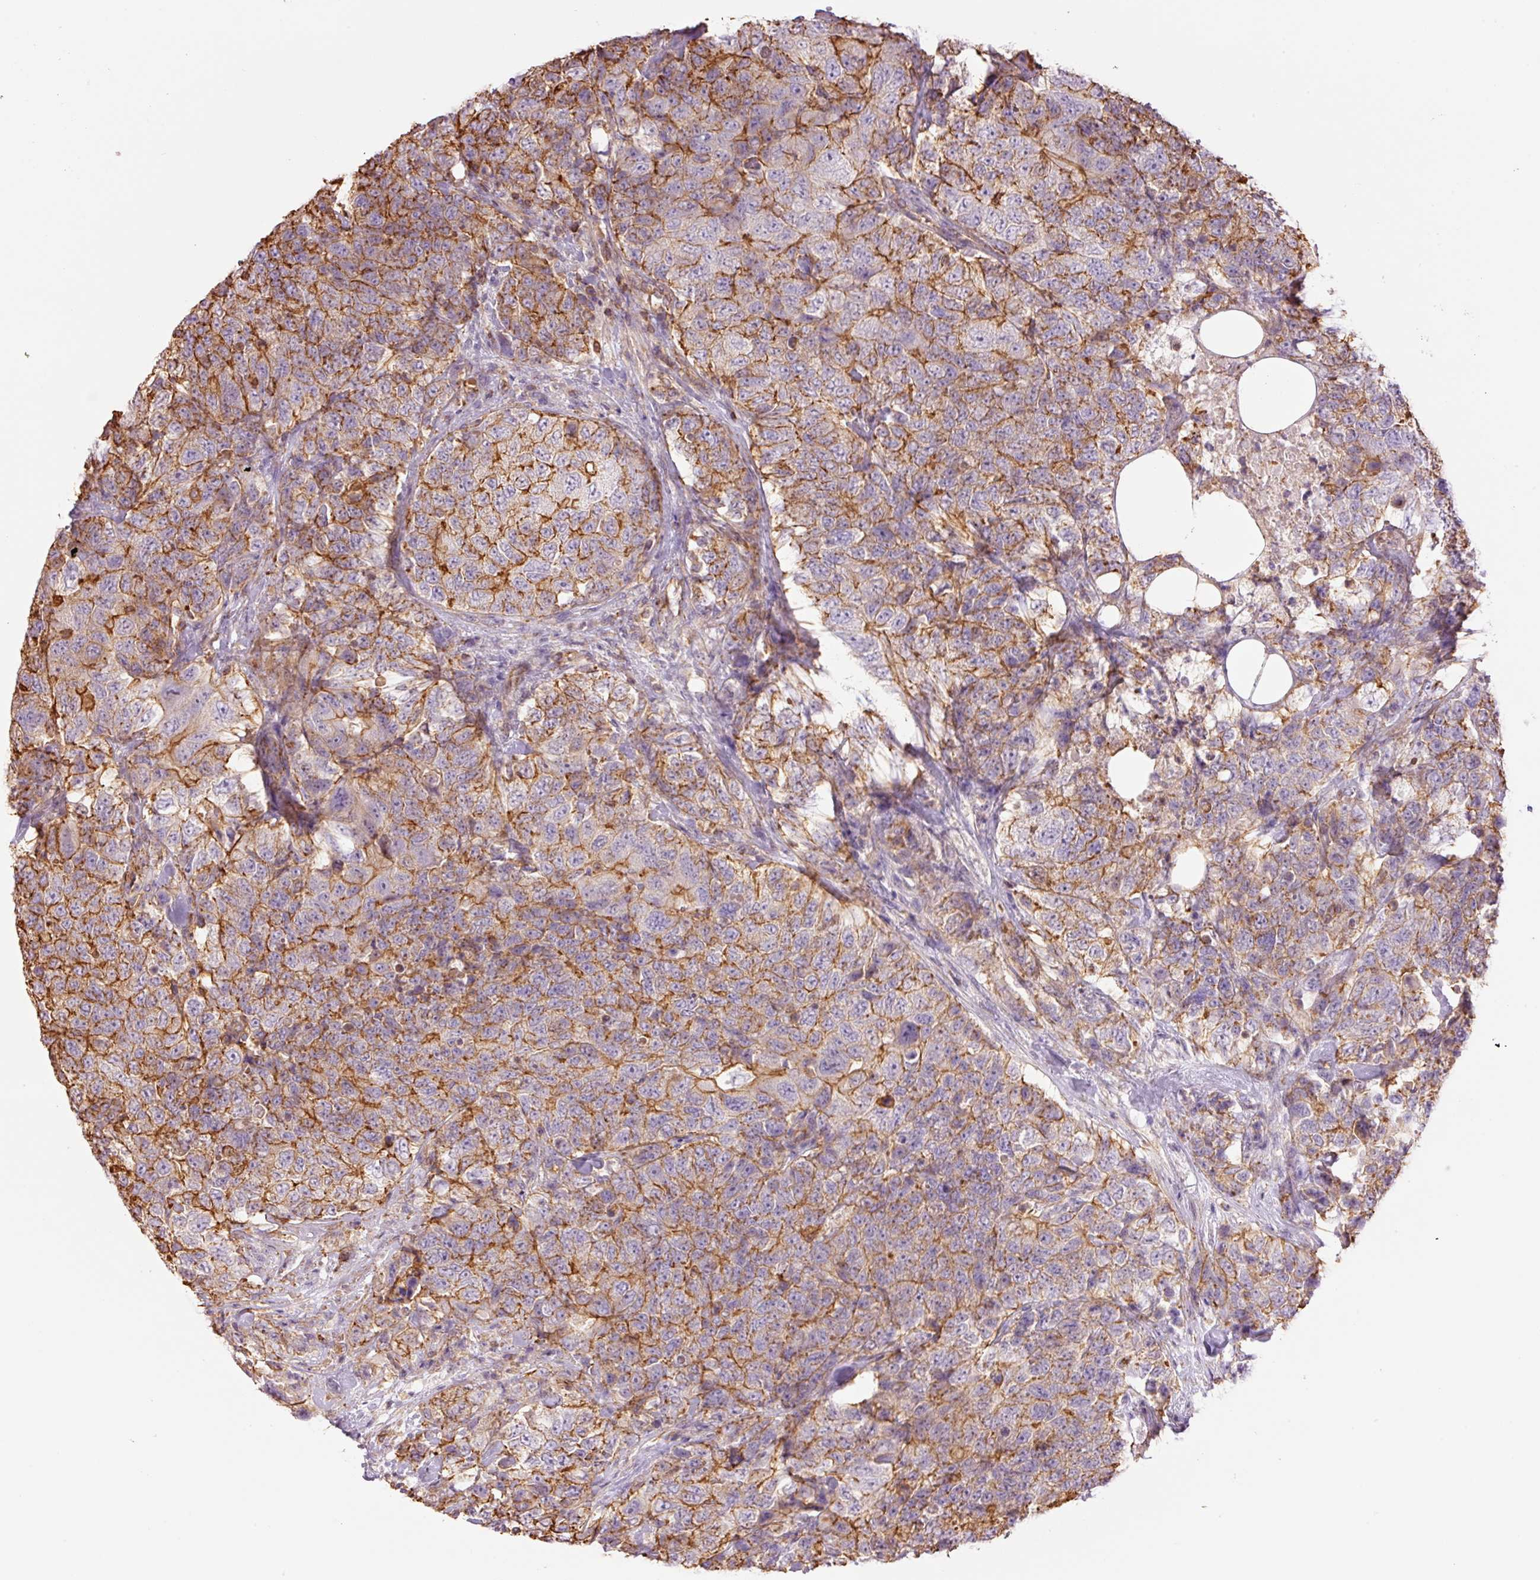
{"staining": {"intensity": "strong", "quantity": "25%-75%", "location": "cytoplasmic/membranous"}, "tissue": "urothelial cancer", "cell_type": "Tumor cells", "image_type": "cancer", "snomed": [{"axis": "morphology", "description": "Urothelial carcinoma, High grade"}, {"axis": "topography", "description": "Urinary bladder"}], "caption": "A histopathology image of human urothelial cancer stained for a protein exhibits strong cytoplasmic/membranous brown staining in tumor cells.", "gene": "PPP1R1B", "patient": {"sex": "female", "age": 78}}